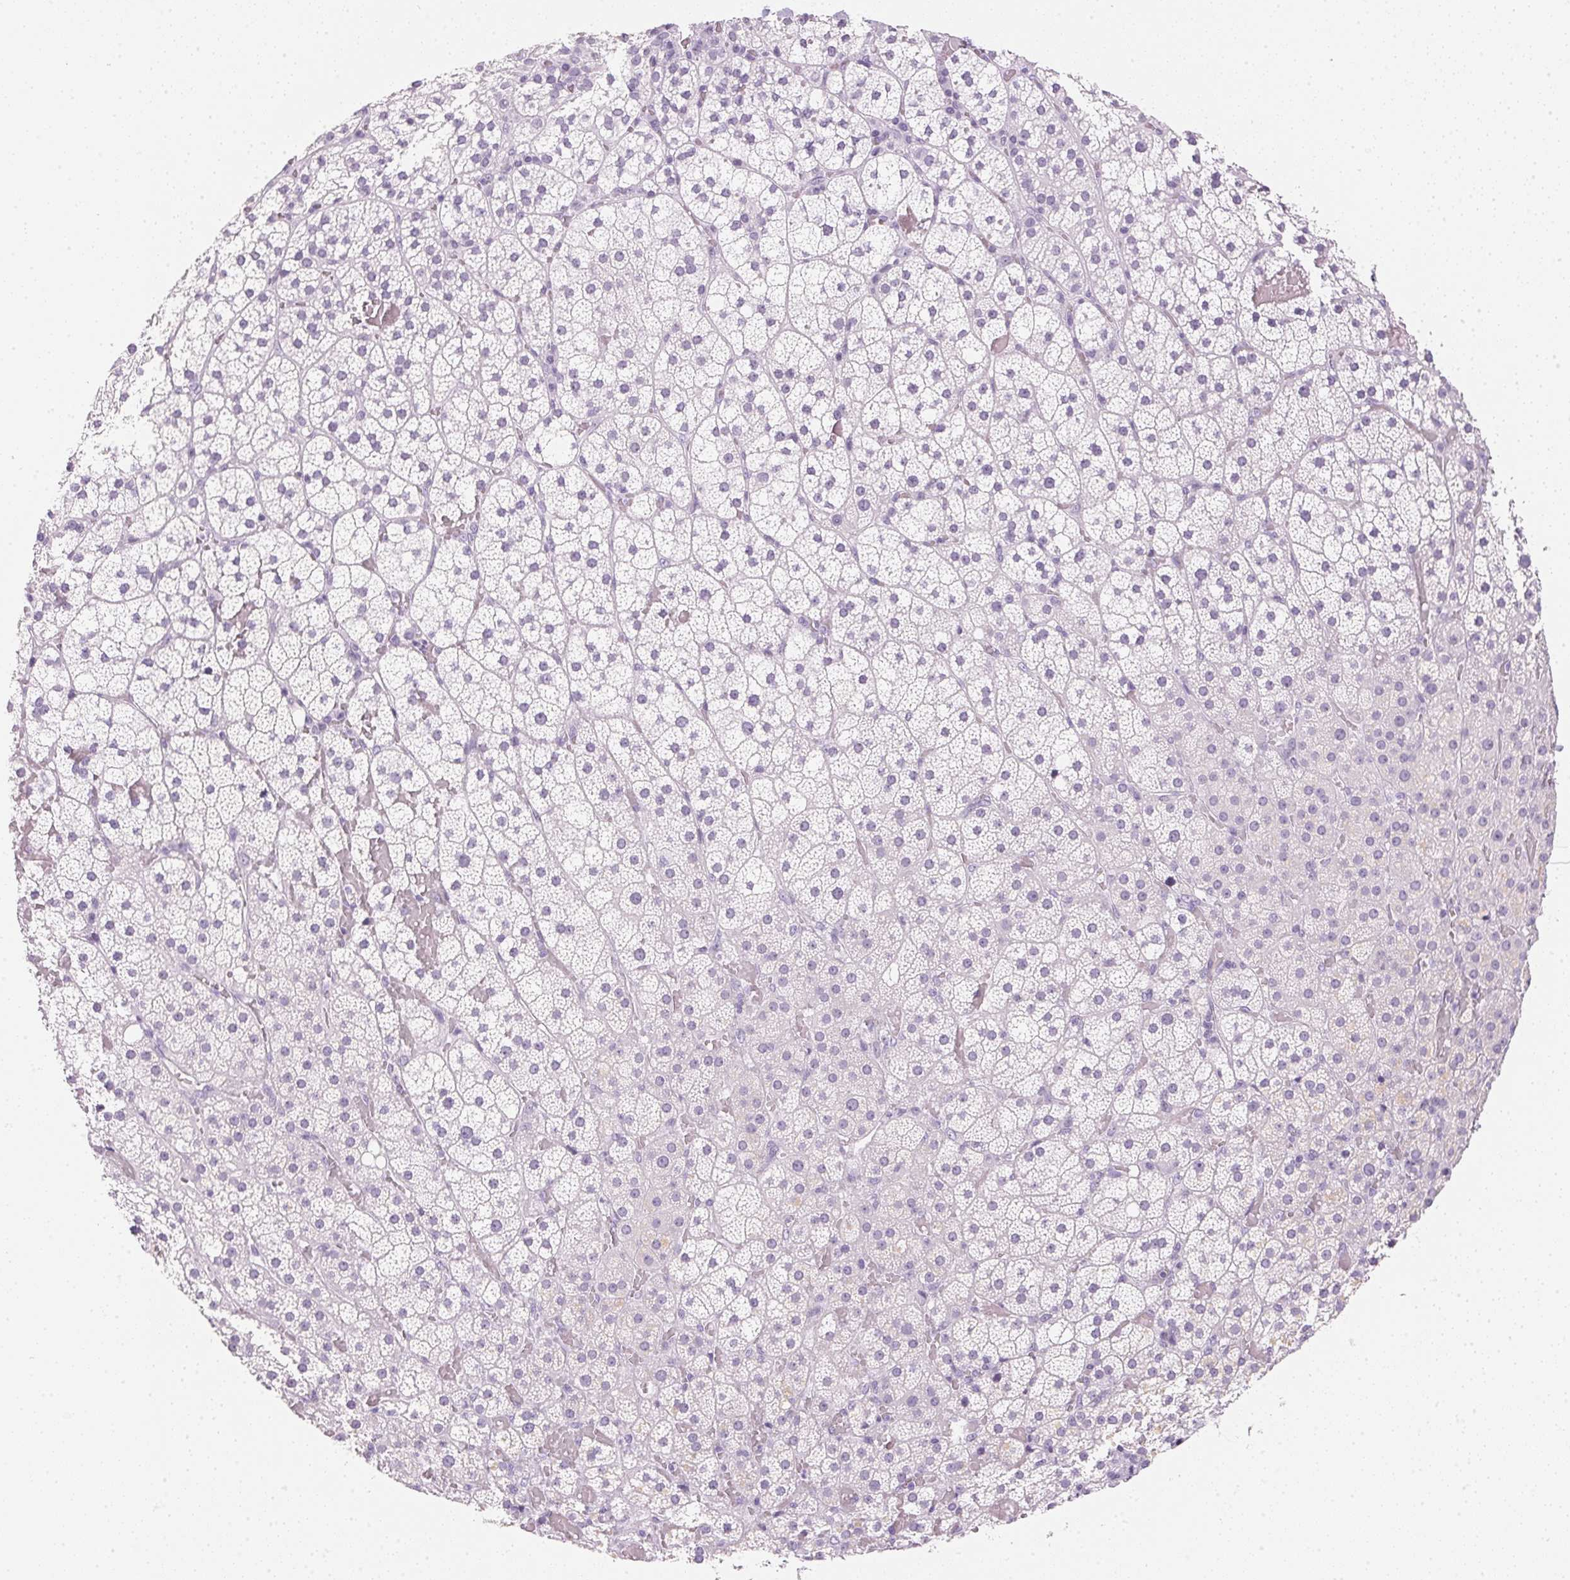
{"staining": {"intensity": "negative", "quantity": "none", "location": "none"}, "tissue": "adrenal gland", "cell_type": "Glandular cells", "image_type": "normal", "snomed": [{"axis": "morphology", "description": "Normal tissue, NOS"}, {"axis": "topography", "description": "Adrenal gland"}], "caption": "Protein analysis of normal adrenal gland displays no significant staining in glandular cells. Nuclei are stained in blue.", "gene": "IGFBP1", "patient": {"sex": "male", "age": 53}}